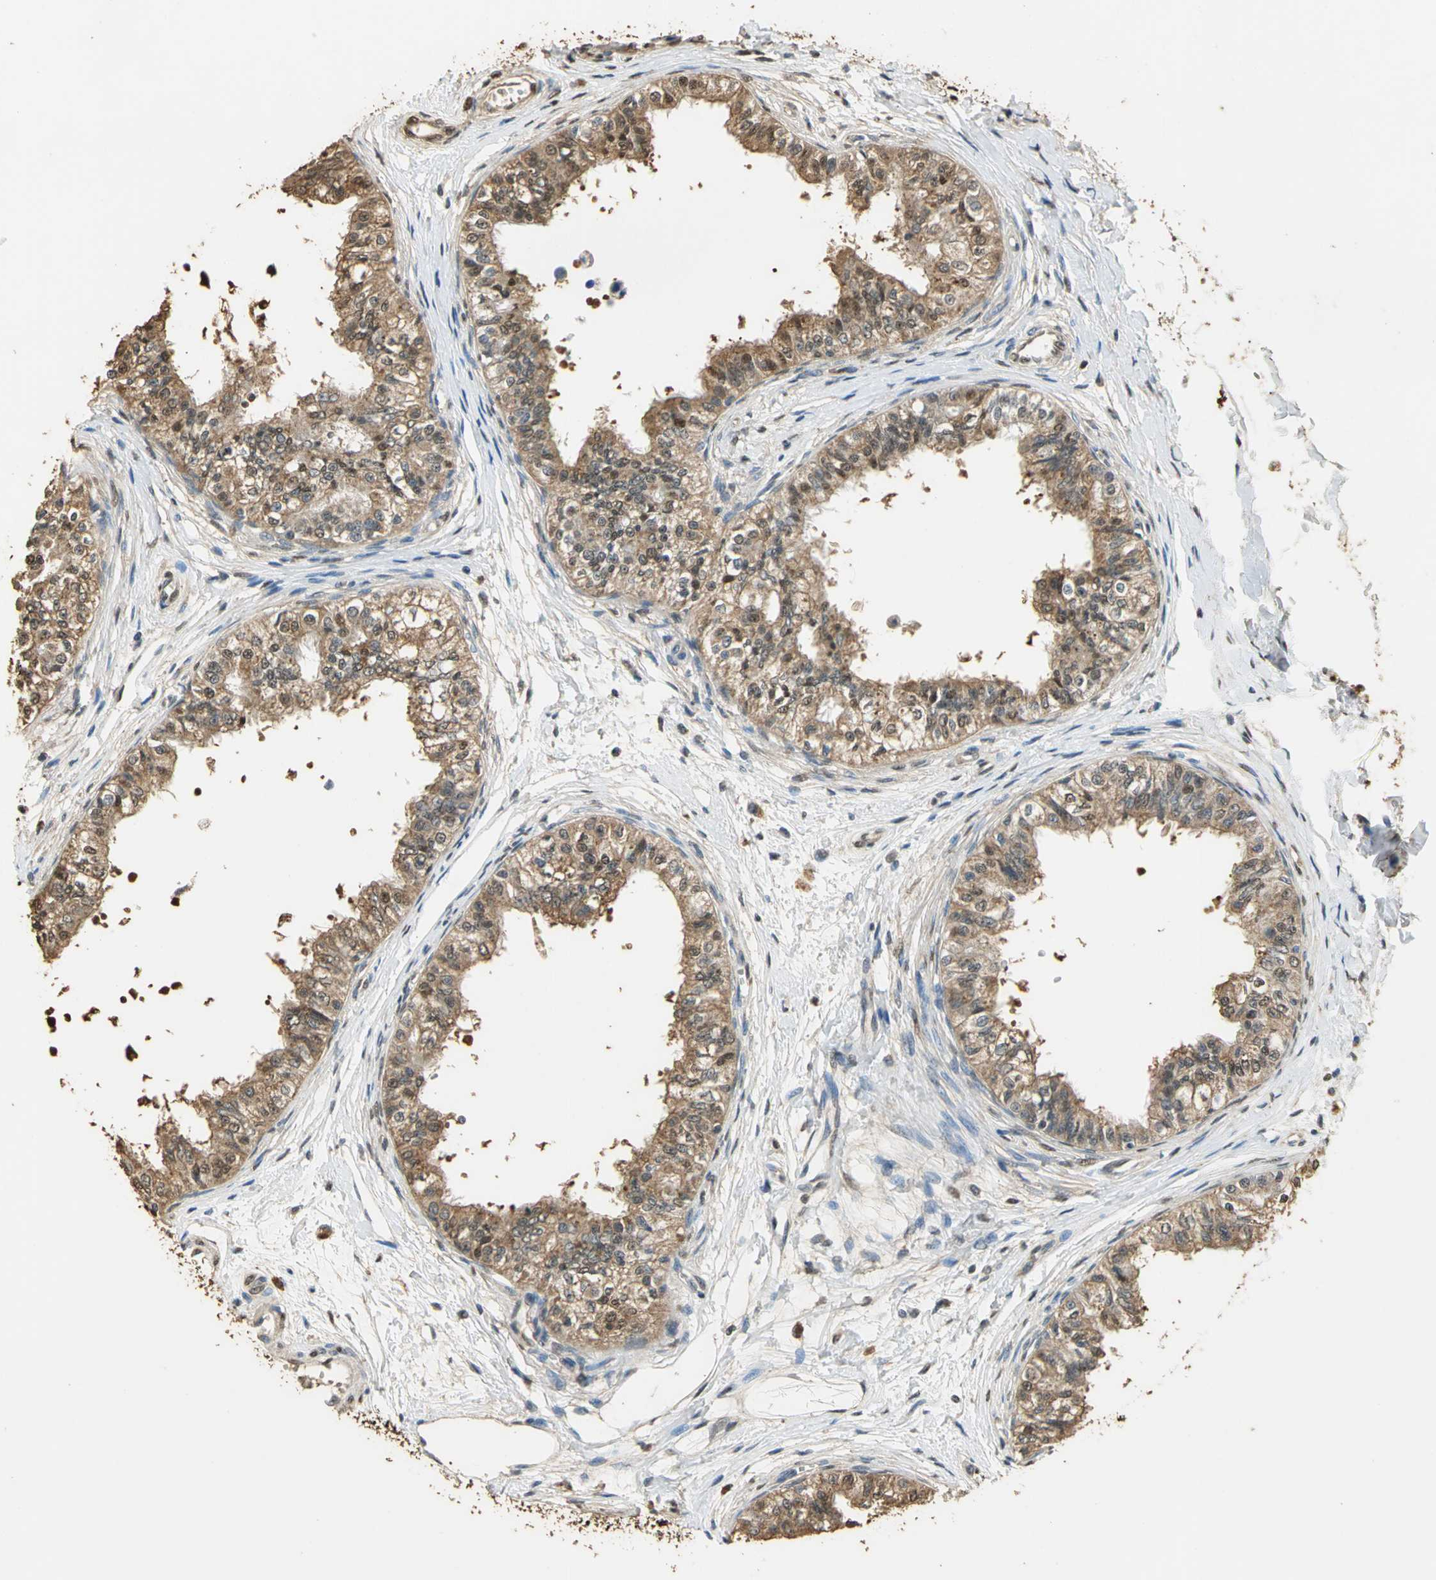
{"staining": {"intensity": "strong", "quantity": ">75%", "location": "cytoplasmic/membranous"}, "tissue": "epididymis", "cell_type": "Glandular cells", "image_type": "normal", "snomed": [{"axis": "morphology", "description": "Normal tissue, NOS"}, {"axis": "morphology", "description": "Adenocarcinoma, metastatic, NOS"}, {"axis": "topography", "description": "Testis"}, {"axis": "topography", "description": "Epididymis"}], "caption": "There is high levels of strong cytoplasmic/membranous positivity in glandular cells of benign epididymis, as demonstrated by immunohistochemical staining (brown color).", "gene": "GAPDH", "patient": {"sex": "male", "age": 26}}